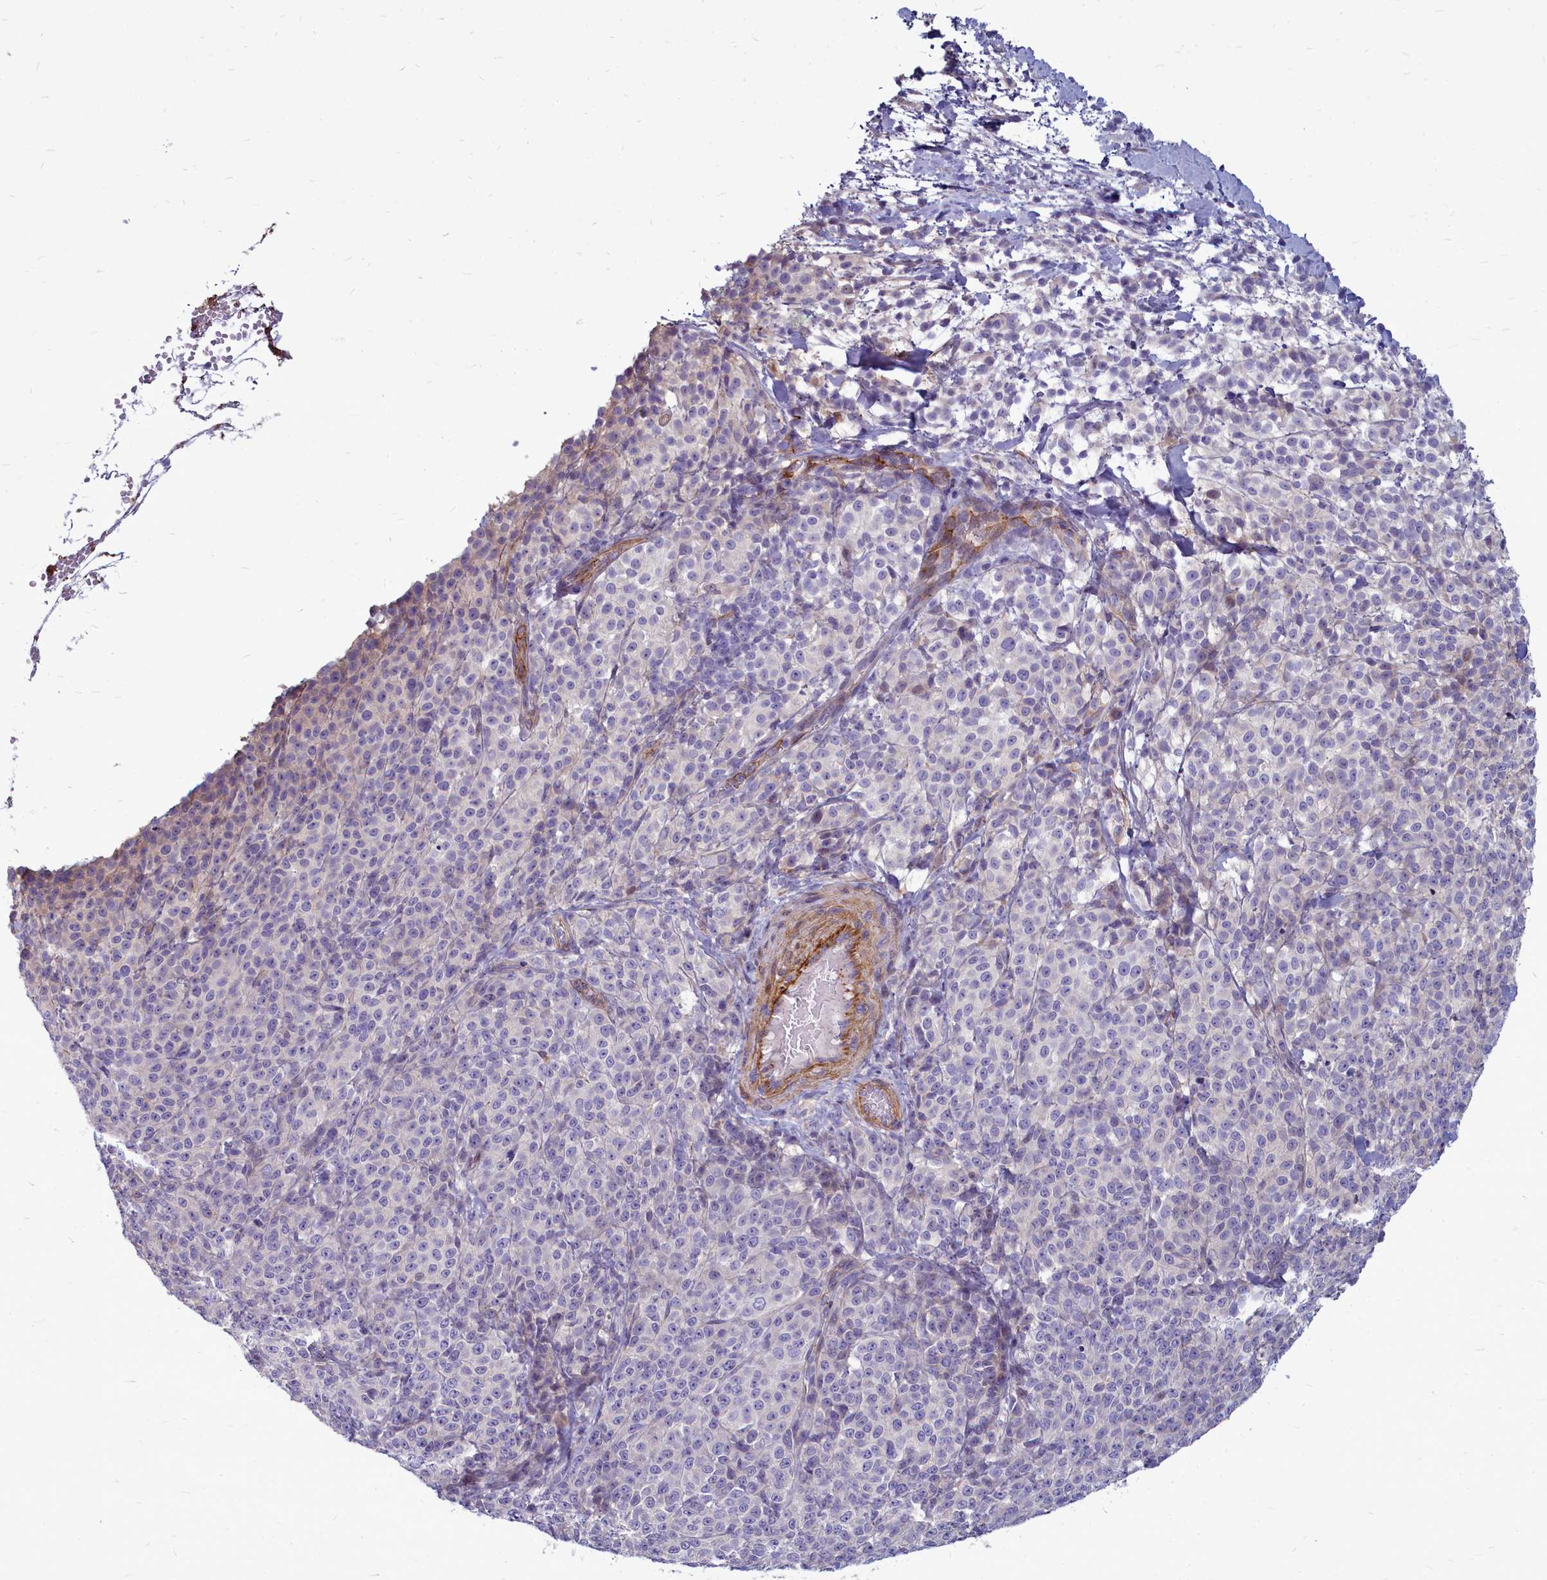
{"staining": {"intensity": "negative", "quantity": "none", "location": "none"}, "tissue": "melanoma", "cell_type": "Tumor cells", "image_type": "cancer", "snomed": [{"axis": "morphology", "description": "Normal tissue, NOS"}, {"axis": "morphology", "description": "Malignant melanoma, NOS"}, {"axis": "topography", "description": "Skin"}], "caption": "This is an immunohistochemistry image of human malignant melanoma. There is no positivity in tumor cells.", "gene": "TTC5", "patient": {"sex": "female", "age": 34}}